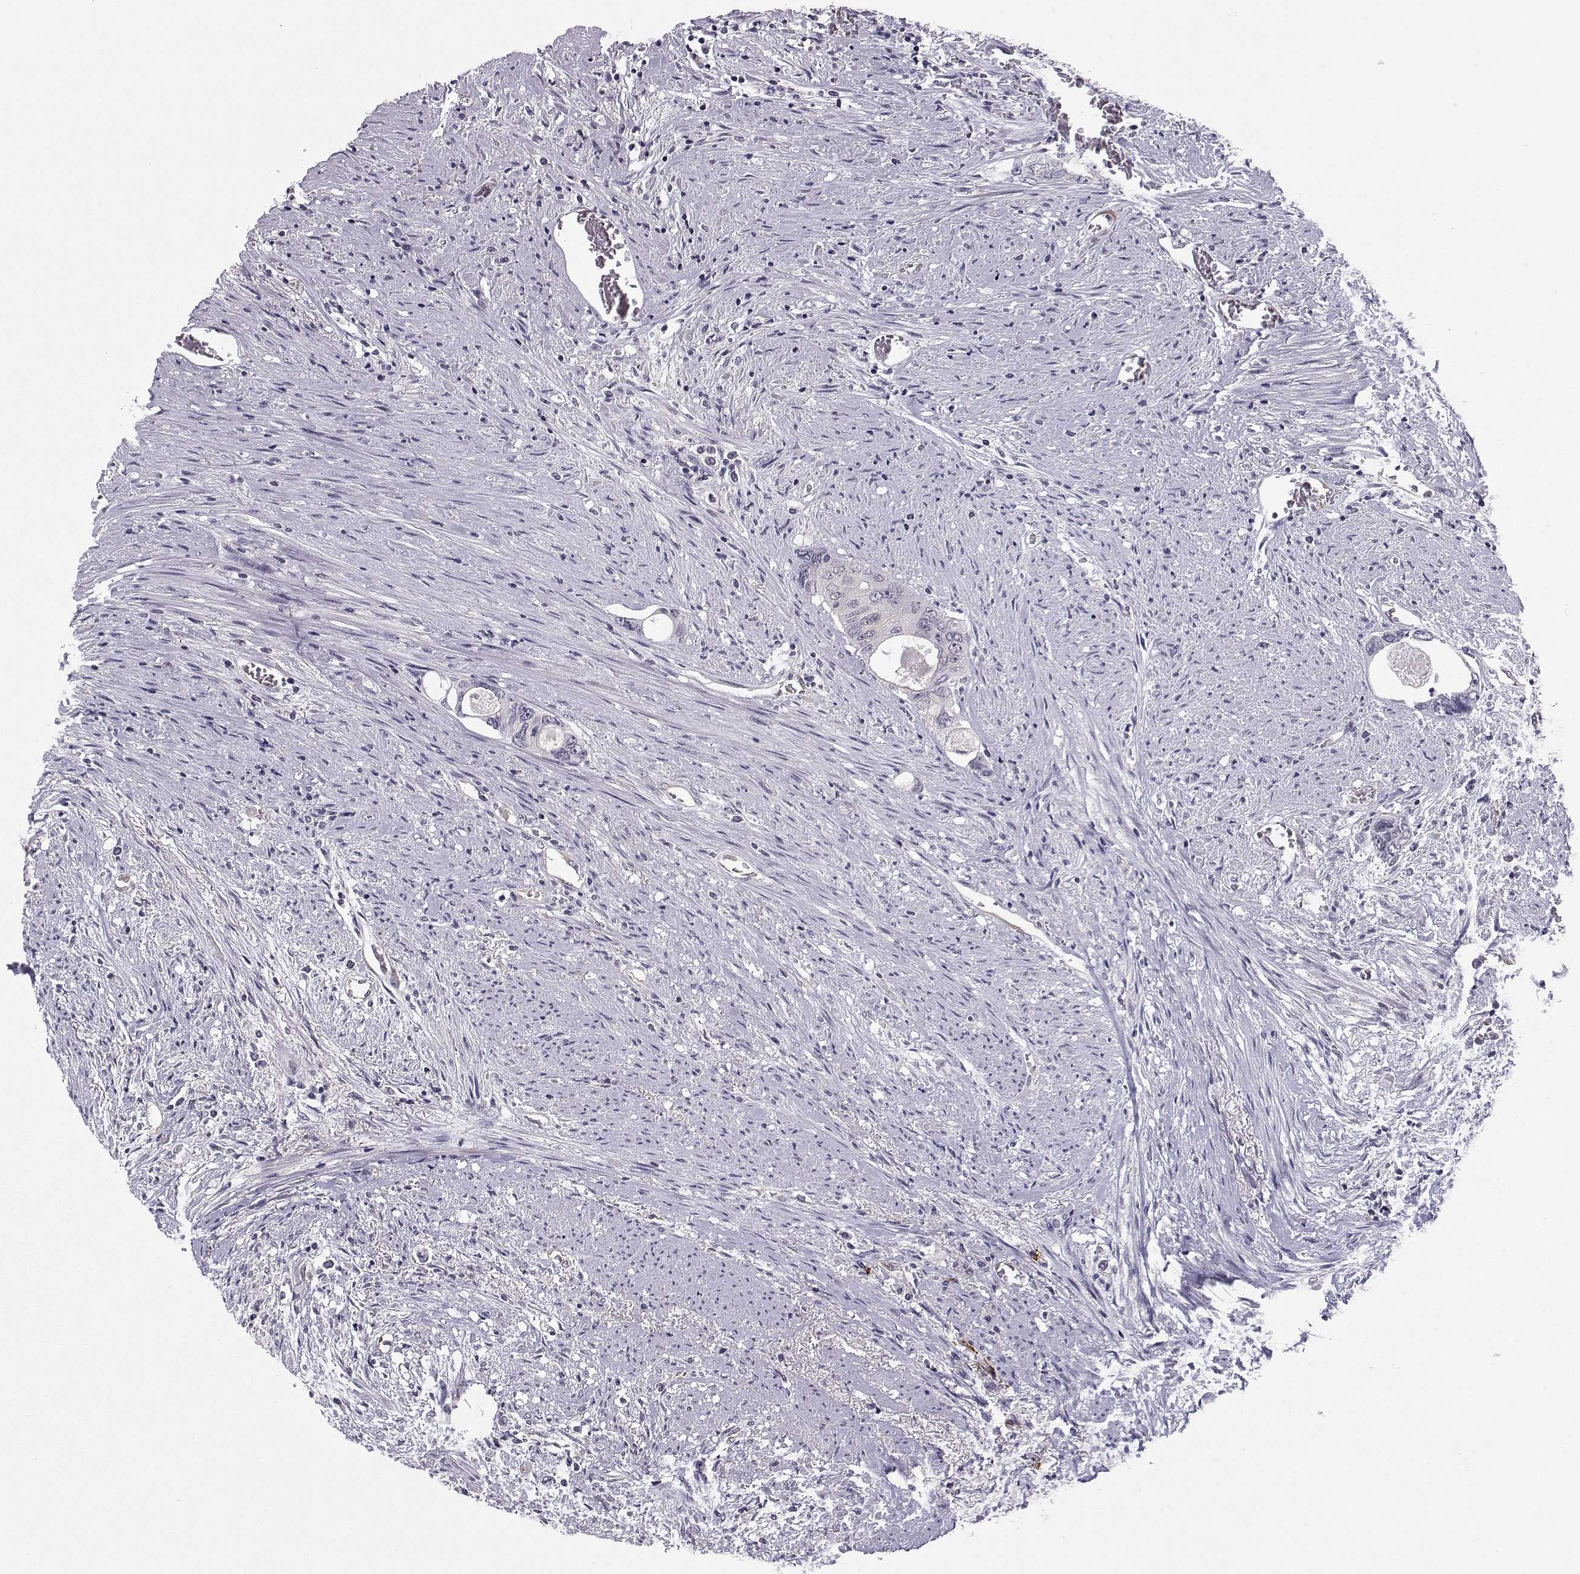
{"staining": {"intensity": "negative", "quantity": "none", "location": "none"}, "tissue": "colorectal cancer", "cell_type": "Tumor cells", "image_type": "cancer", "snomed": [{"axis": "morphology", "description": "Adenocarcinoma, NOS"}, {"axis": "topography", "description": "Rectum"}], "caption": "Tumor cells show no significant protein staining in colorectal adenocarcinoma.", "gene": "KIF13B", "patient": {"sex": "male", "age": 59}}